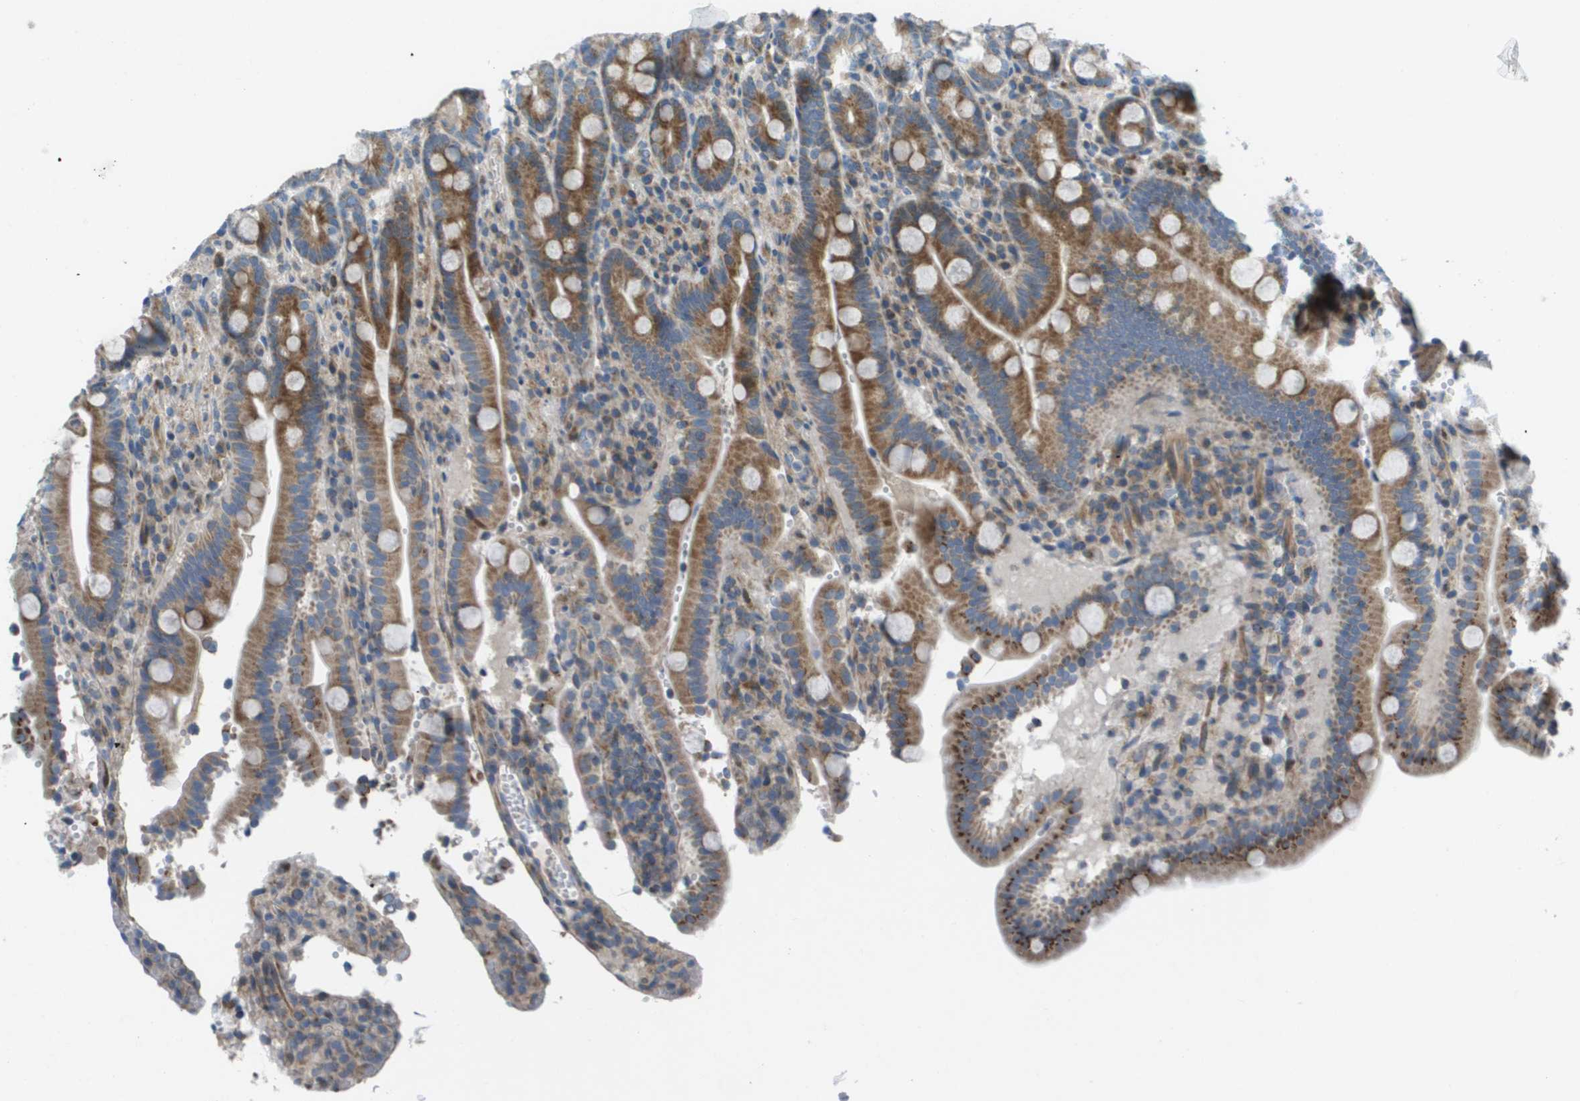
{"staining": {"intensity": "strong", "quantity": ">75%", "location": "cytoplasmic/membranous"}, "tissue": "duodenum", "cell_type": "Glandular cells", "image_type": "normal", "snomed": [{"axis": "morphology", "description": "Normal tissue, NOS"}, {"axis": "topography", "description": "Small intestine, NOS"}], "caption": "A photomicrograph of duodenum stained for a protein reveals strong cytoplasmic/membranous brown staining in glandular cells.", "gene": "GALNT6", "patient": {"sex": "female", "age": 71}}